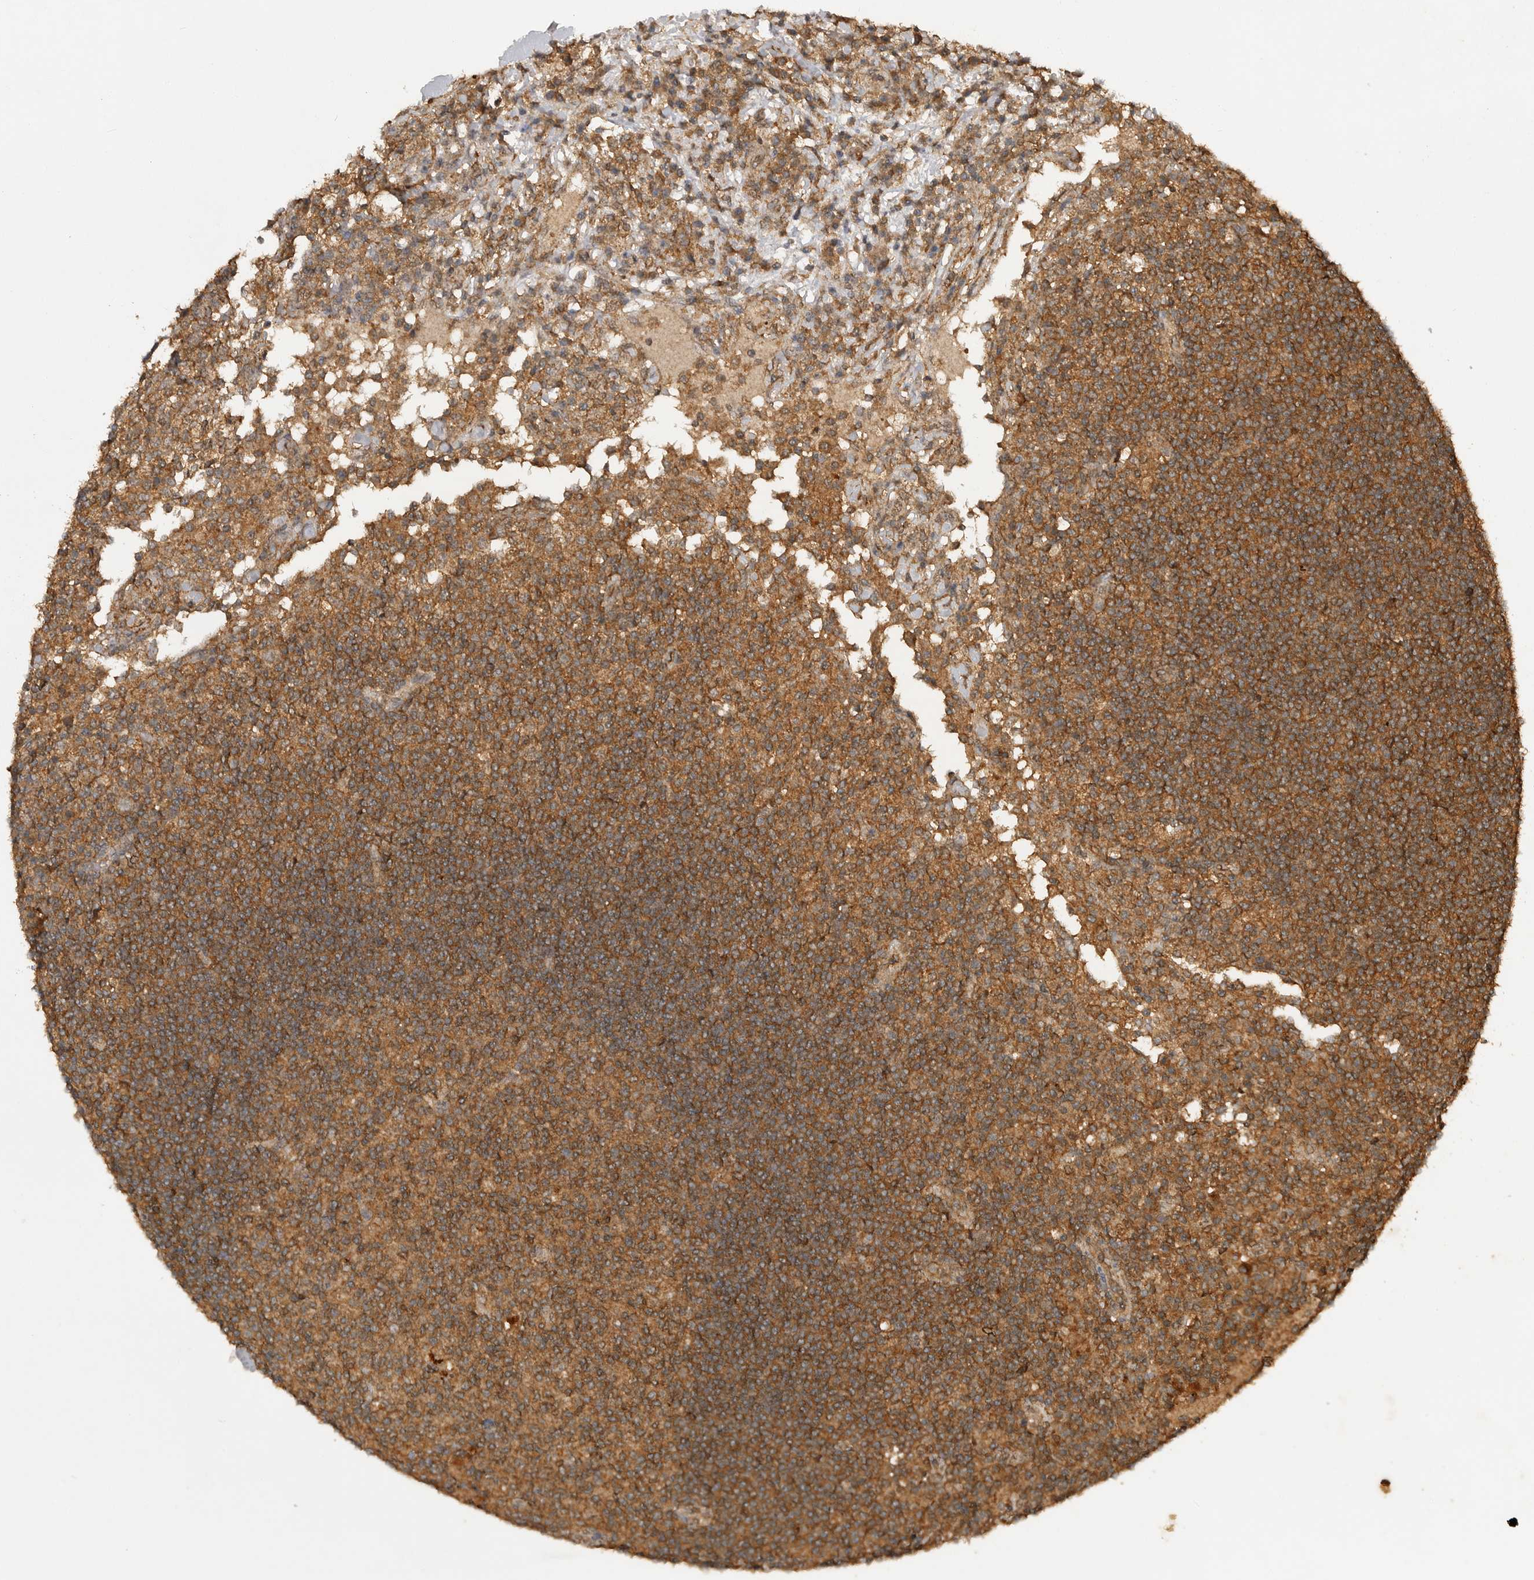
{"staining": {"intensity": "strong", "quantity": "25%-75%", "location": "cytoplasmic/membranous"}, "tissue": "lymph node", "cell_type": "Germinal center cells", "image_type": "normal", "snomed": [{"axis": "morphology", "description": "Normal tissue, NOS"}, {"axis": "topography", "description": "Lymph node"}], "caption": "Immunohistochemical staining of benign lymph node exhibits high levels of strong cytoplasmic/membranous expression in about 25%-75% of germinal center cells. (DAB (3,3'-diaminobenzidine) = brown stain, brightfield microscopy at high magnification).", "gene": "ICOSLG", "patient": {"sex": "female", "age": 53}}